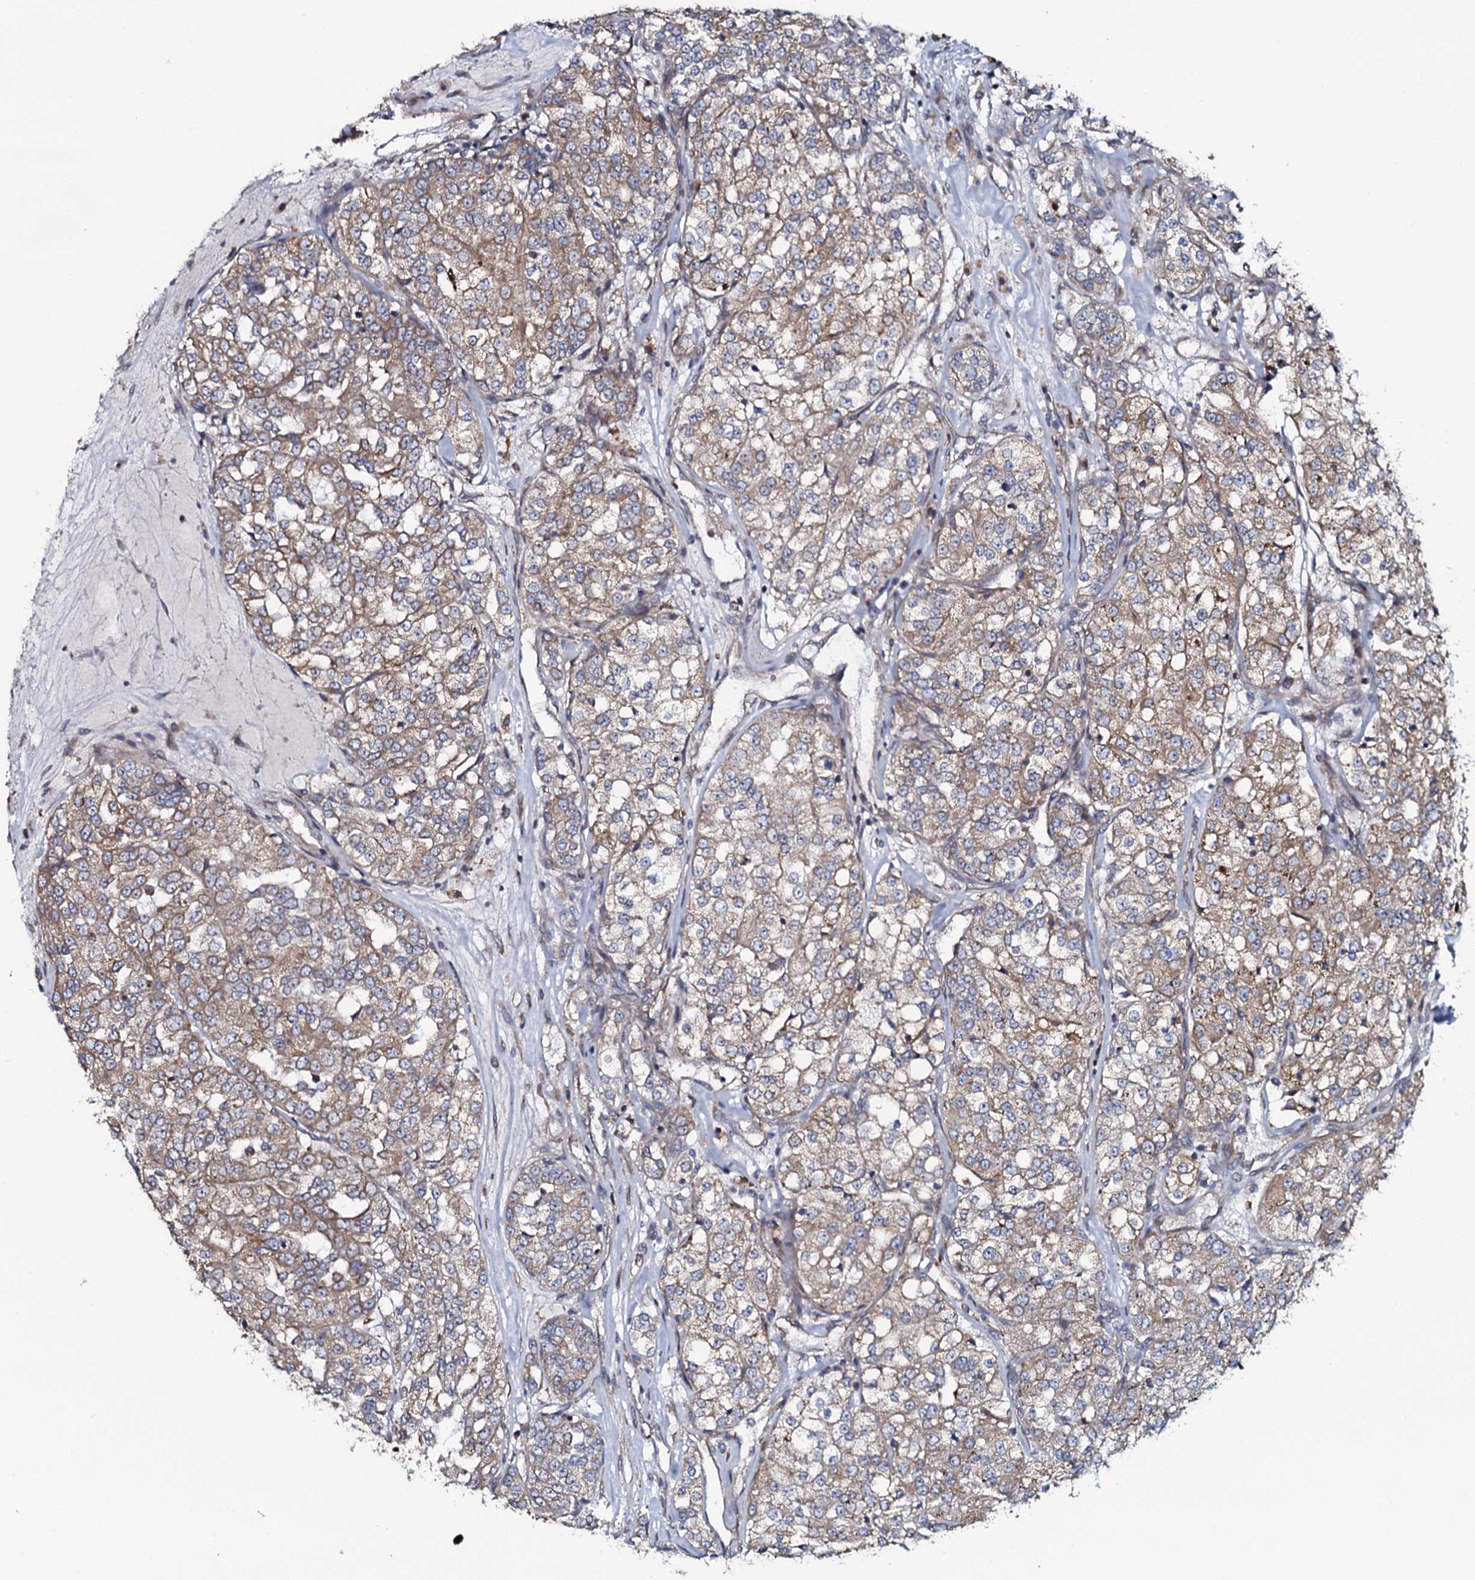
{"staining": {"intensity": "weak", "quantity": ">75%", "location": "cytoplasmic/membranous"}, "tissue": "renal cancer", "cell_type": "Tumor cells", "image_type": "cancer", "snomed": [{"axis": "morphology", "description": "Adenocarcinoma, NOS"}, {"axis": "topography", "description": "Kidney"}], "caption": "An IHC photomicrograph of neoplastic tissue is shown. Protein staining in brown shows weak cytoplasmic/membranous positivity in adenocarcinoma (renal) within tumor cells.", "gene": "TMEM151A", "patient": {"sex": "female", "age": 63}}